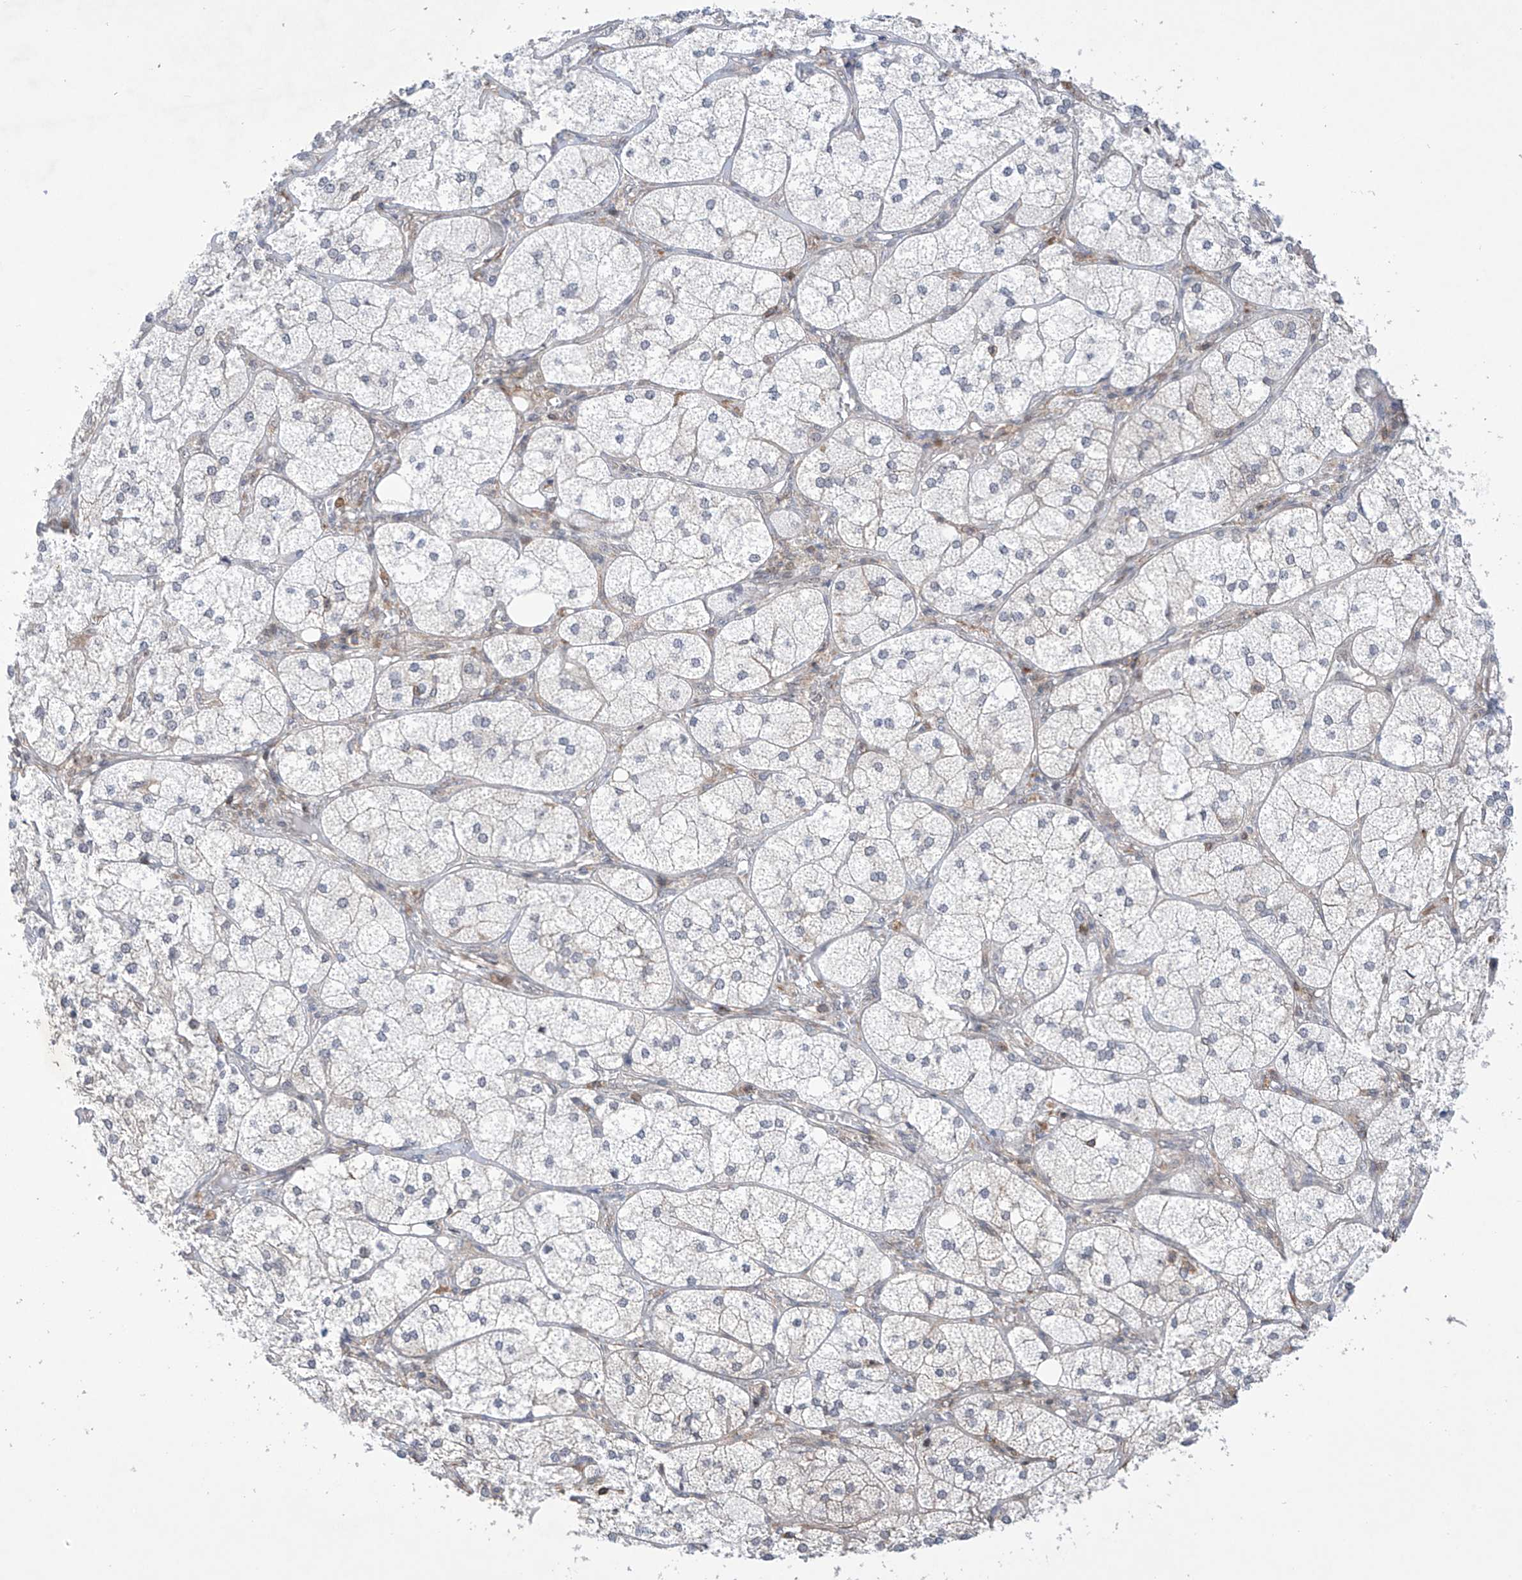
{"staining": {"intensity": "weak", "quantity": "25%-75%", "location": "cytoplasmic/membranous"}, "tissue": "adrenal gland", "cell_type": "Glandular cells", "image_type": "normal", "snomed": [{"axis": "morphology", "description": "Normal tissue, NOS"}, {"axis": "topography", "description": "Adrenal gland"}], "caption": "Adrenal gland stained with immunohistochemistry (IHC) reveals weak cytoplasmic/membranous positivity in approximately 25%-75% of glandular cells. Using DAB (3,3'-diaminobenzidine) (brown) and hematoxylin (blue) stains, captured at high magnification using brightfield microscopy.", "gene": "MSL3", "patient": {"sex": "female", "age": 61}}